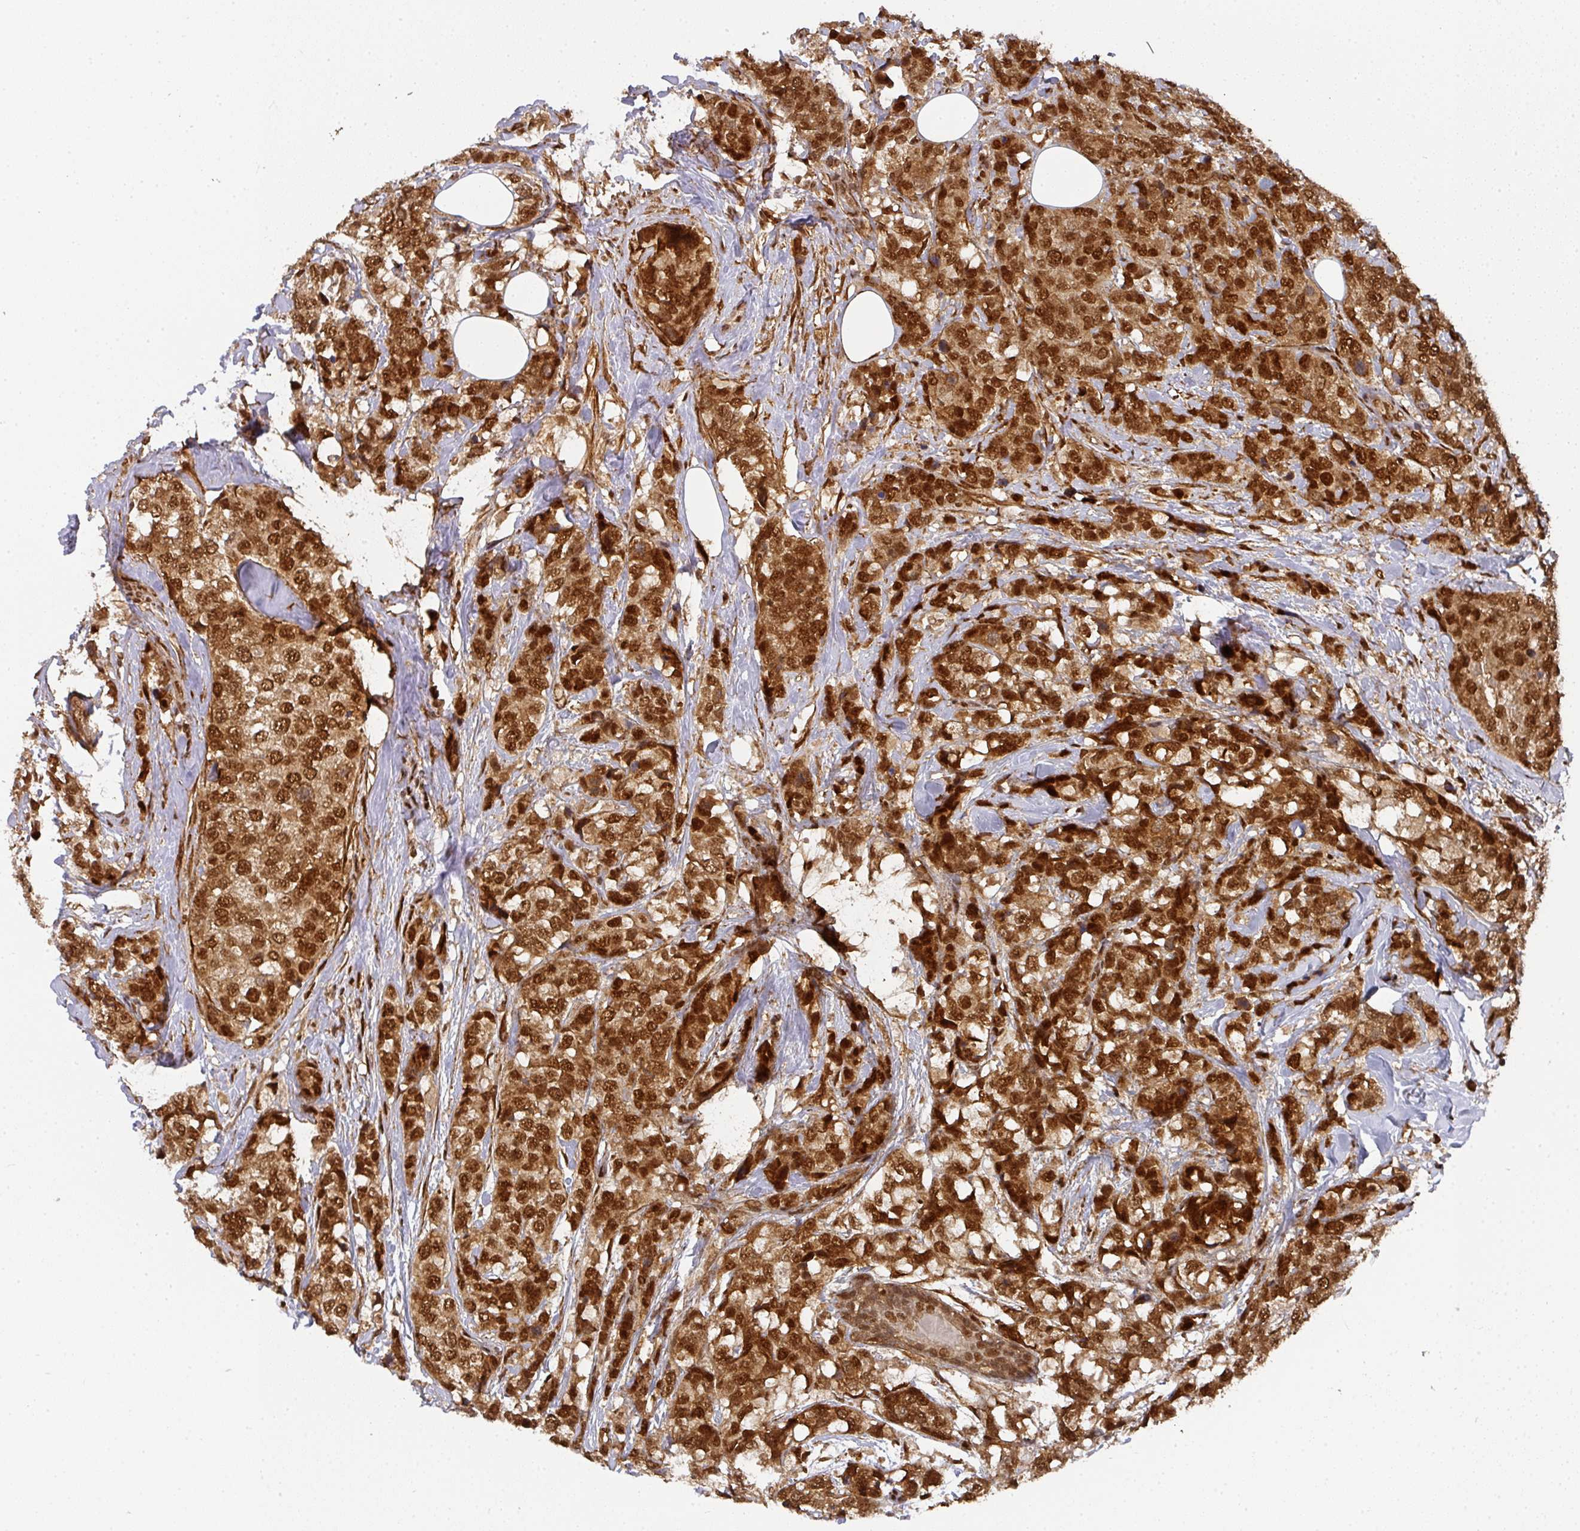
{"staining": {"intensity": "strong", "quantity": ">75%", "location": "cytoplasmic/membranous,nuclear"}, "tissue": "breast cancer", "cell_type": "Tumor cells", "image_type": "cancer", "snomed": [{"axis": "morphology", "description": "Lobular carcinoma"}, {"axis": "topography", "description": "Breast"}], "caption": "Brown immunohistochemical staining in human breast cancer (lobular carcinoma) shows strong cytoplasmic/membranous and nuclear staining in about >75% of tumor cells. The staining was performed using DAB (3,3'-diaminobenzidine), with brown indicating positive protein expression. Nuclei are stained blue with hematoxylin.", "gene": "DIDO1", "patient": {"sex": "female", "age": 59}}